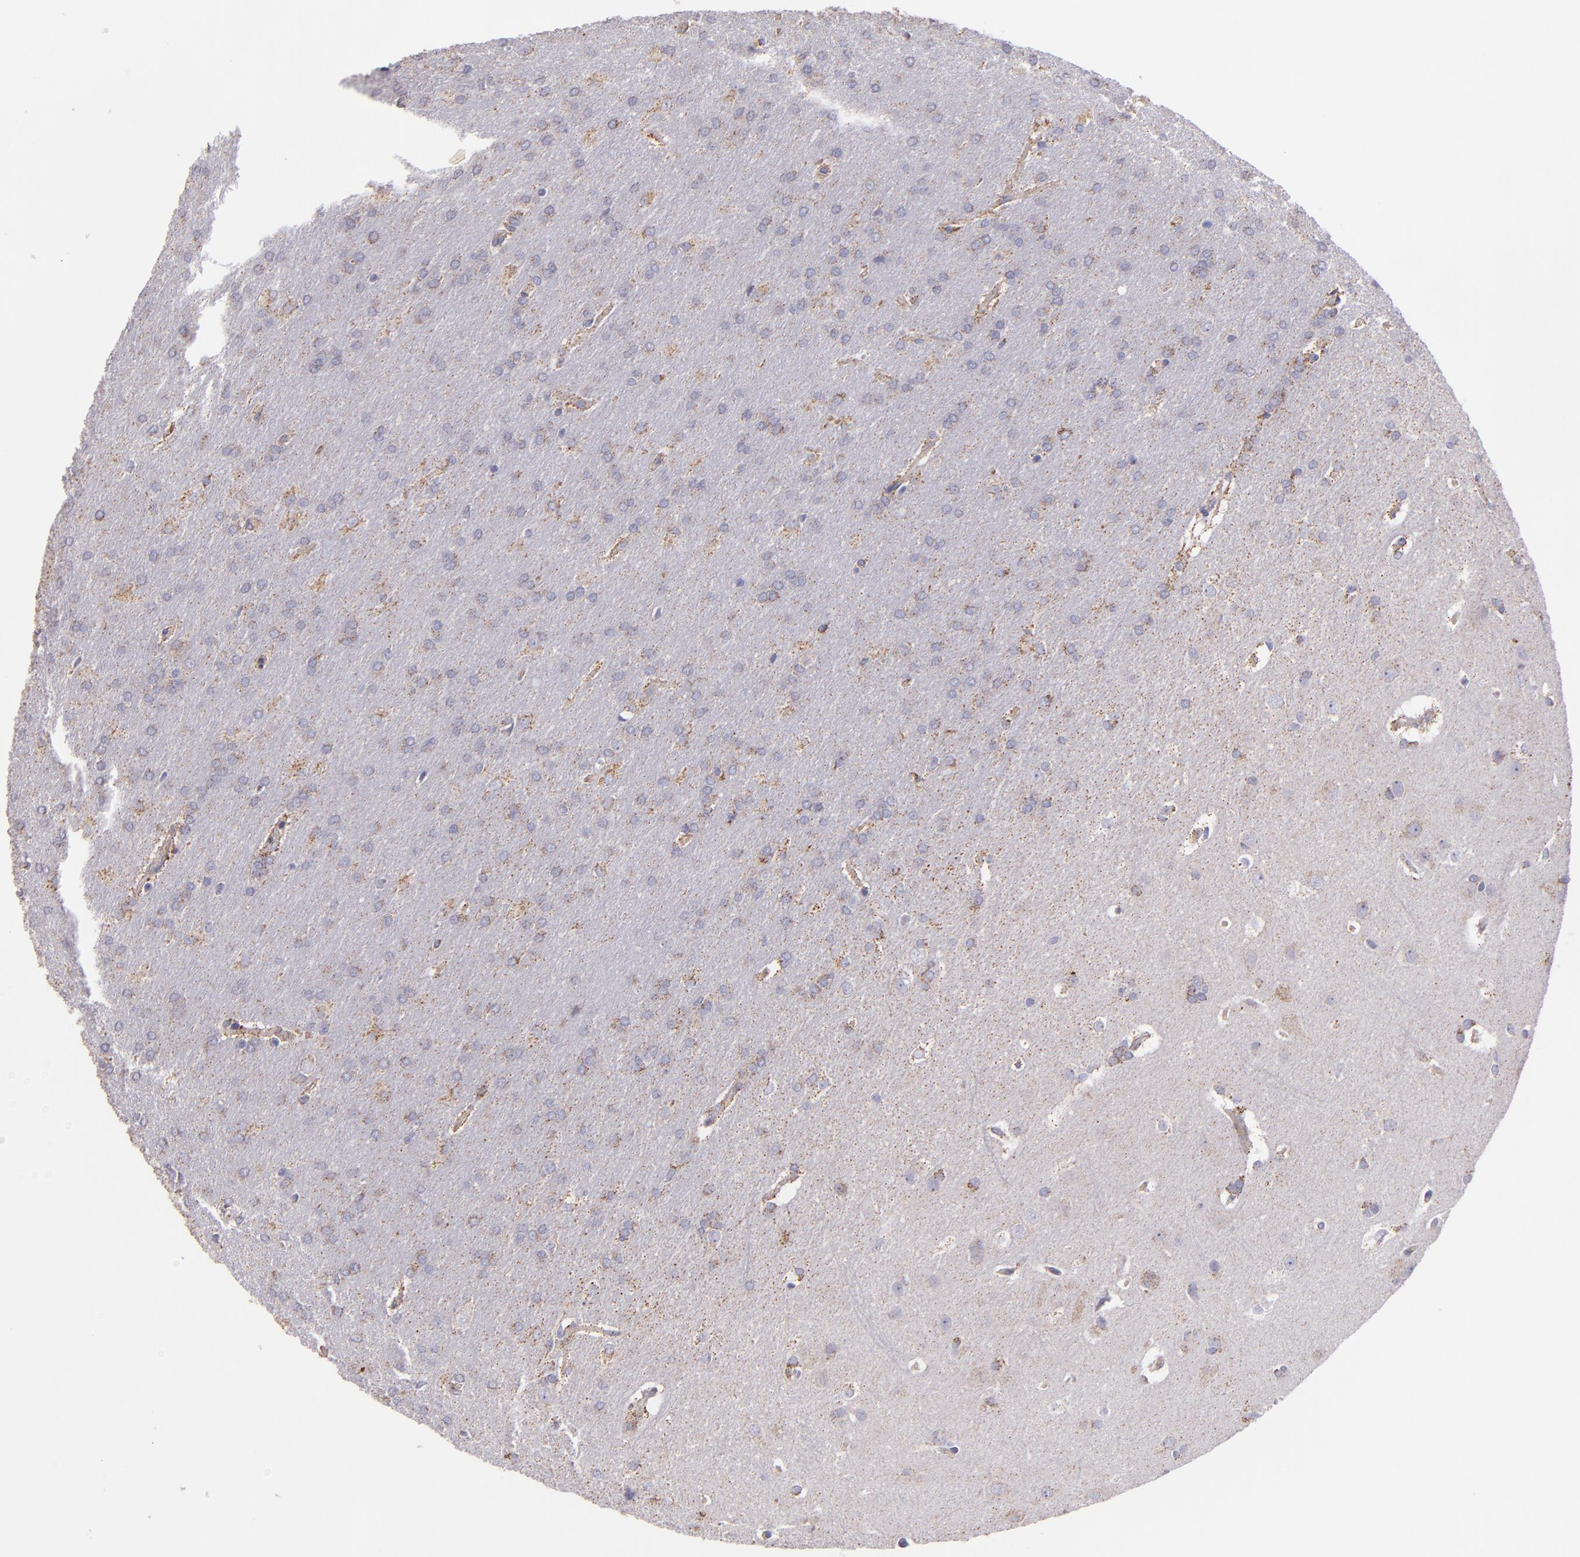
{"staining": {"intensity": "weak", "quantity": "<25%", "location": "cytoplasmic/membranous"}, "tissue": "glioma", "cell_type": "Tumor cells", "image_type": "cancer", "snomed": [{"axis": "morphology", "description": "Glioma, malignant, Low grade"}, {"axis": "topography", "description": "Brain"}], "caption": "The micrograph demonstrates no significant expression in tumor cells of glioma. The staining is performed using DAB (3,3'-diaminobenzidine) brown chromogen with nuclei counter-stained in using hematoxylin.", "gene": "HSPD1", "patient": {"sex": "female", "age": 32}}